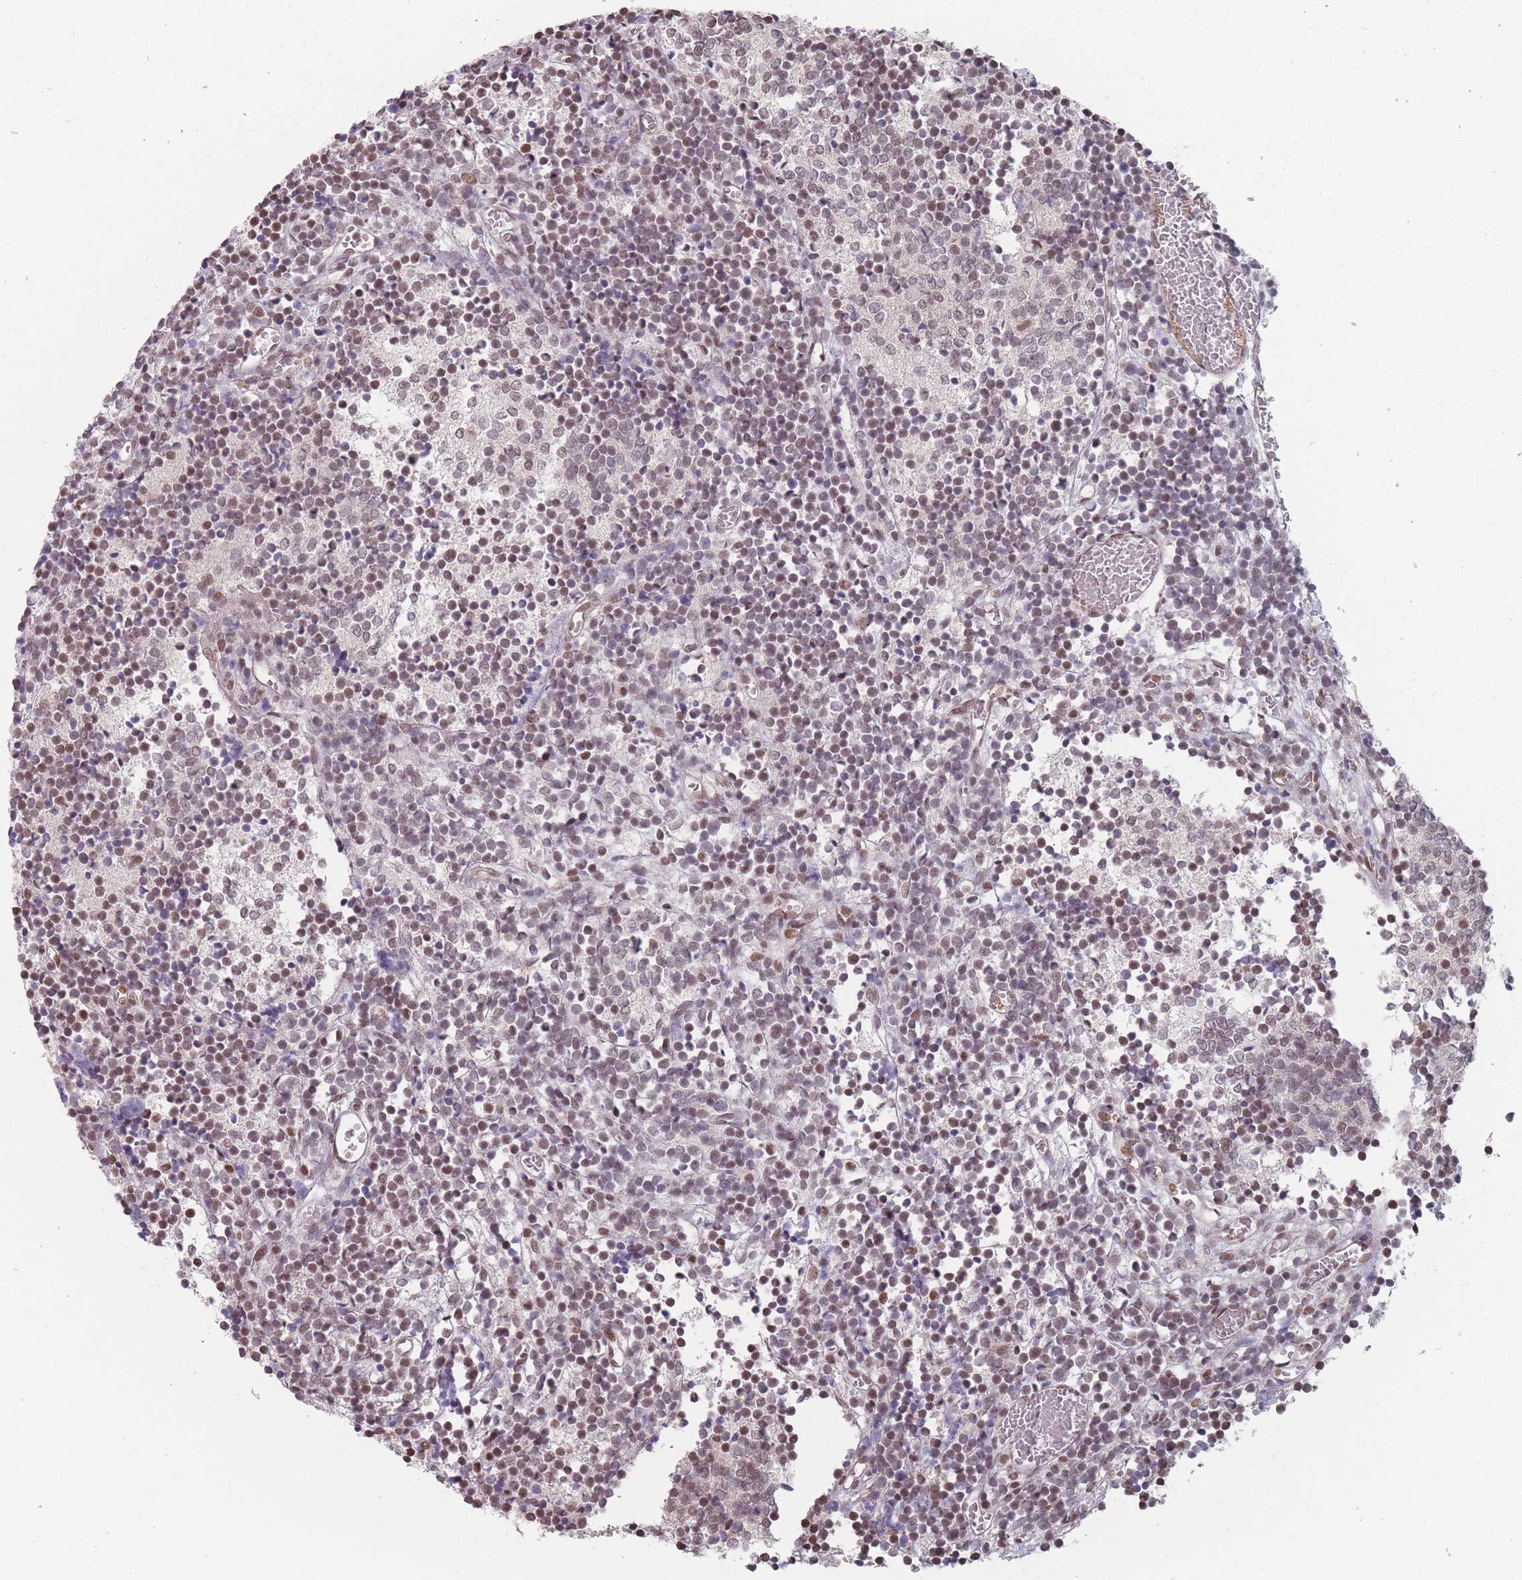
{"staining": {"intensity": "moderate", "quantity": "25%-75%", "location": "nuclear"}, "tissue": "glioma", "cell_type": "Tumor cells", "image_type": "cancer", "snomed": [{"axis": "morphology", "description": "Glioma, malignant, Low grade"}, {"axis": "topography", "description": "Brain"}], "caption": "The micrograph exhibits staining of glioma, revealing moderate nuclear protein positivity (brown color) within tumor cells. (DAB IHC, brown staining for protein, blue staining for nuclei).", "gene": "SH3BGRL2", "patient": {"sex": "female", "age": 1}}